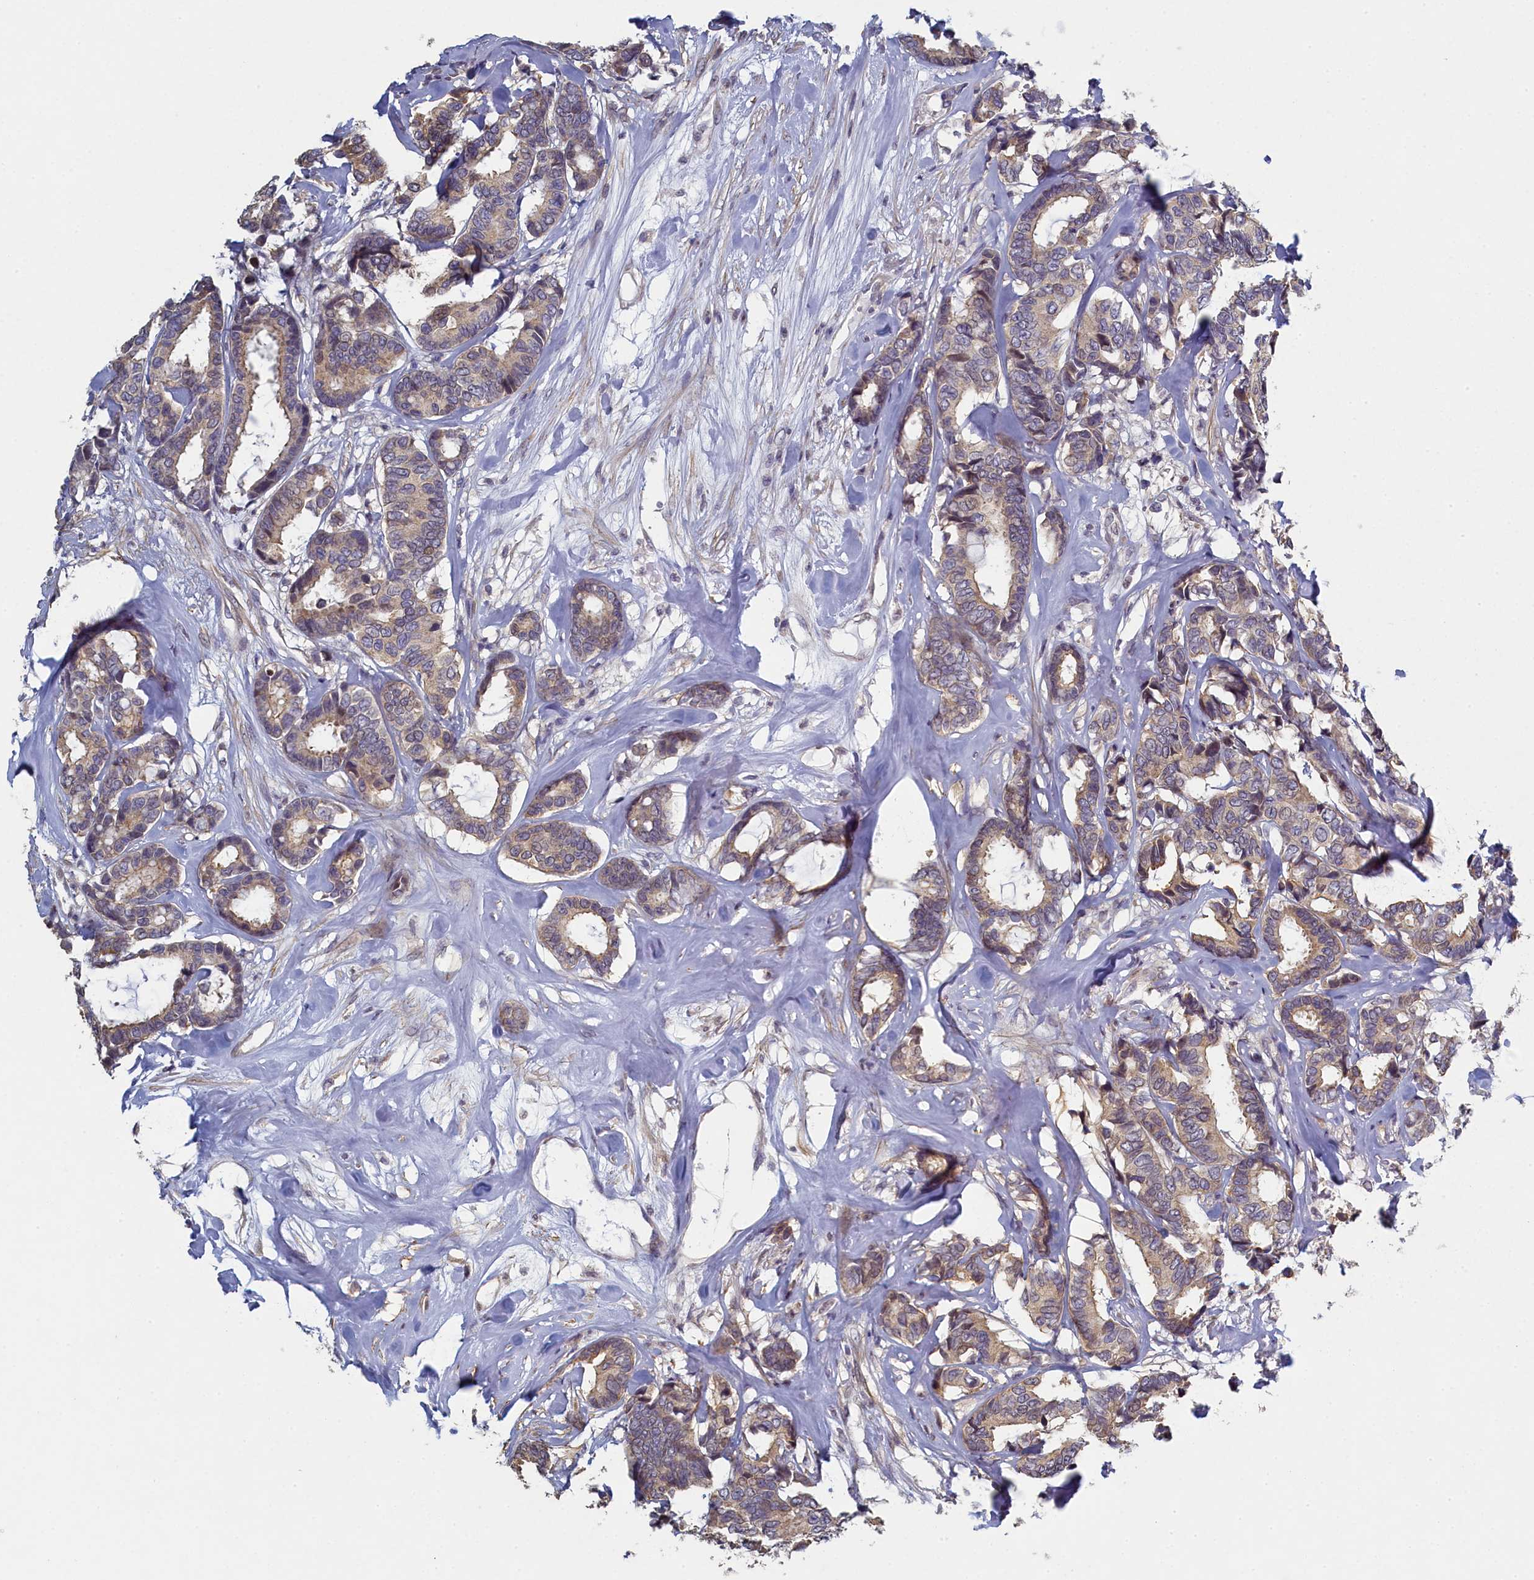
{"staining": {"intensity": "weak", "quantity": "25%-75%", "location": "cytoplasmic/membranous"}, "tissue": "breast cancer", "cell_type": "Tumor cells", "image_type": "cancer", "snomed": [{"axis": "morphology", "description": "Duct carcinoma"}, {"axis": "topography", "description": "Breast"}], "caption": "Immunohistochemical staining of human breast cancer displays low levels of weak cytoplasmic/membranous protein staining in about 25%-75% of tumor cells.", "gene": "DIXDC1", "patient": {"sex": "female", "age": 87}}